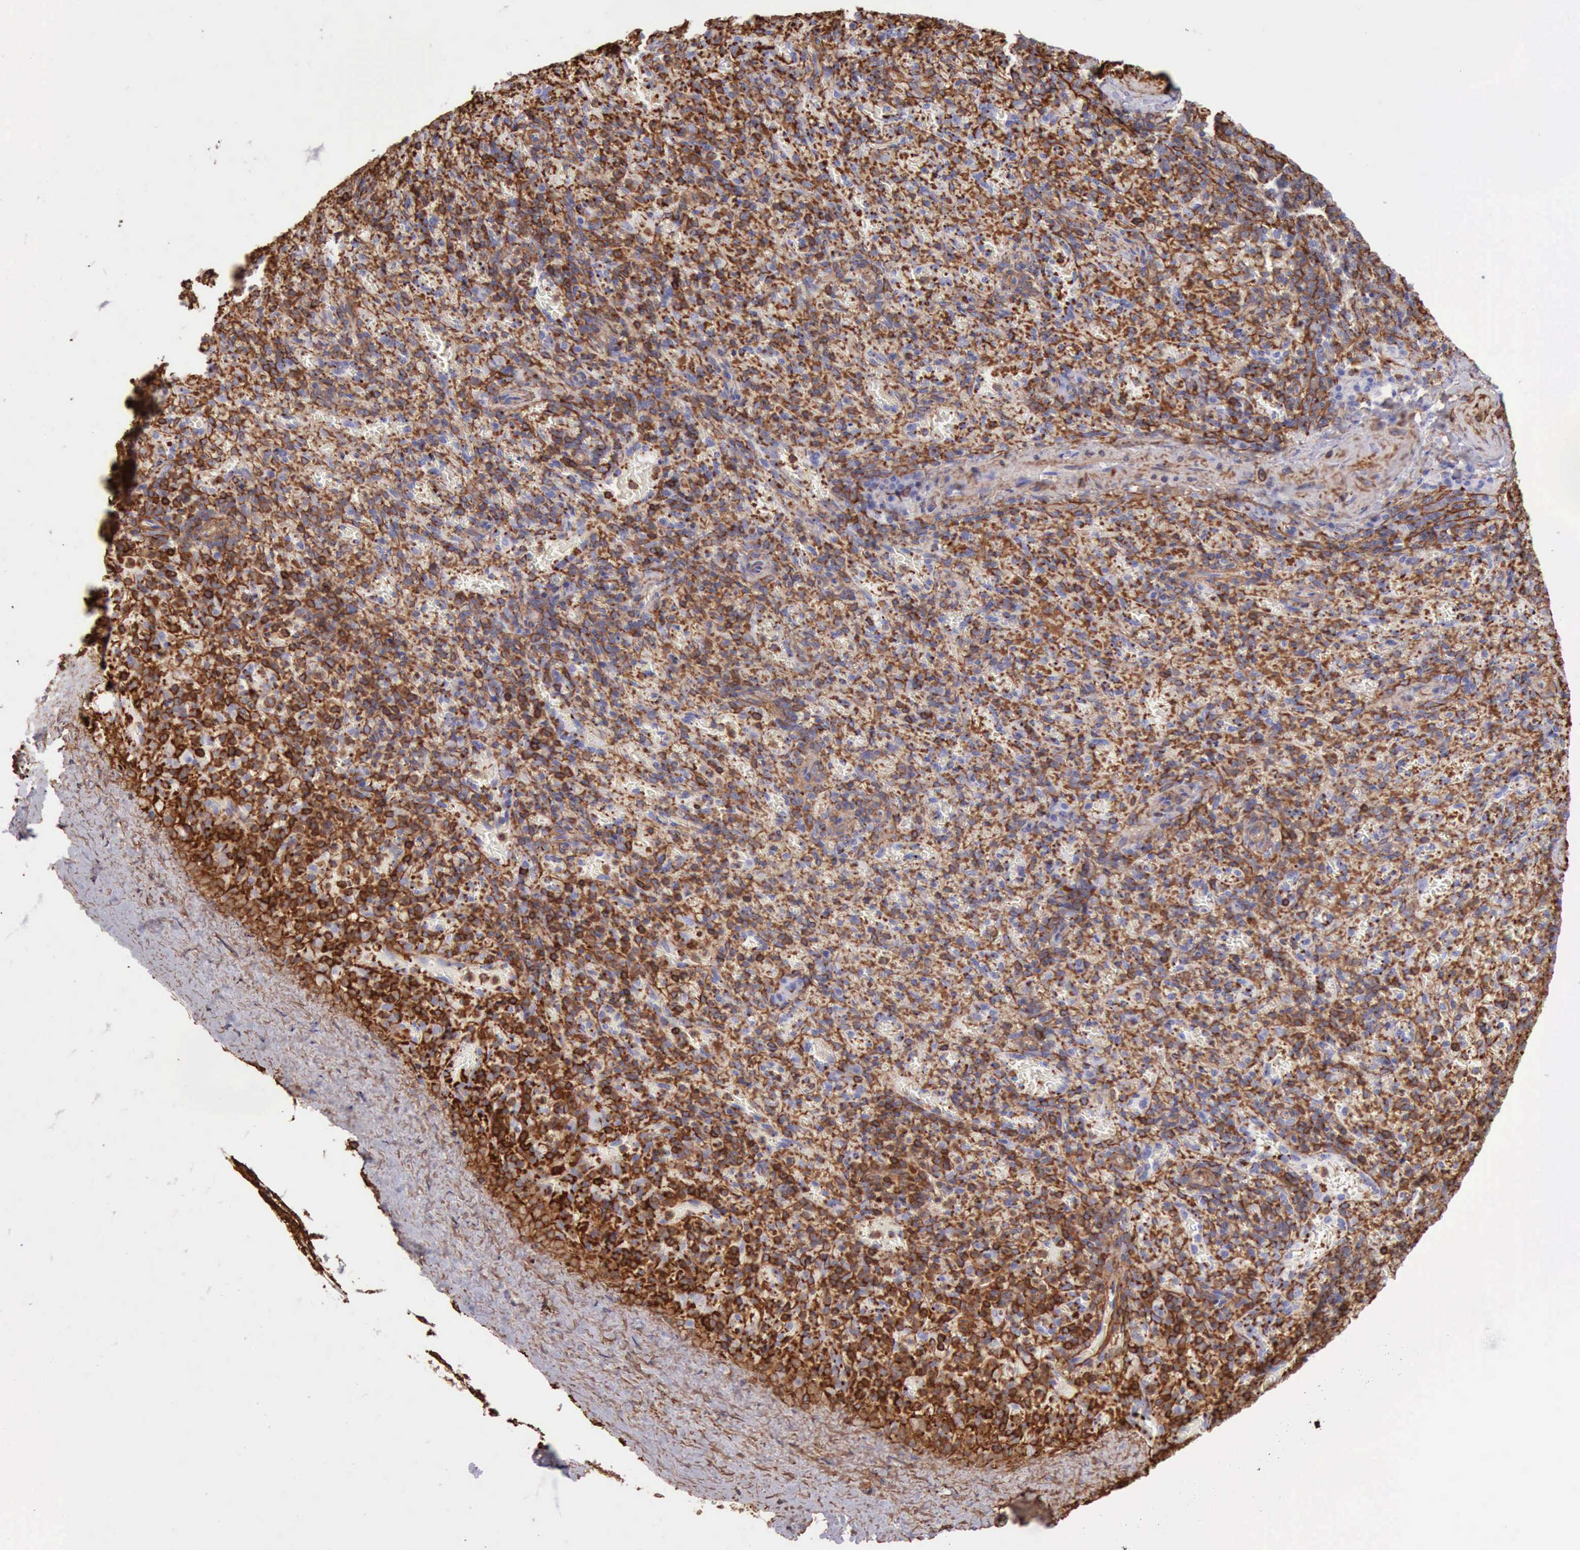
{"staining": {"intensity": "negative", "quantity": "none", "location": "none"}, "tissue": "spleen", "cell_type": "Cells in red pulp", "image_type": "normal", "snomed": [{"axis": "morphology", "description": "Normal tissue, NOS"}, {"axis": "topography", "description": "Spleen"}], "caption": "IHC image of unremarkable human spleen stained for a protein (brown), which demonstrates no positivity in cells in red pulp.", "gene": "FLNA", "patient": {"sex": "female", "age": 50}}